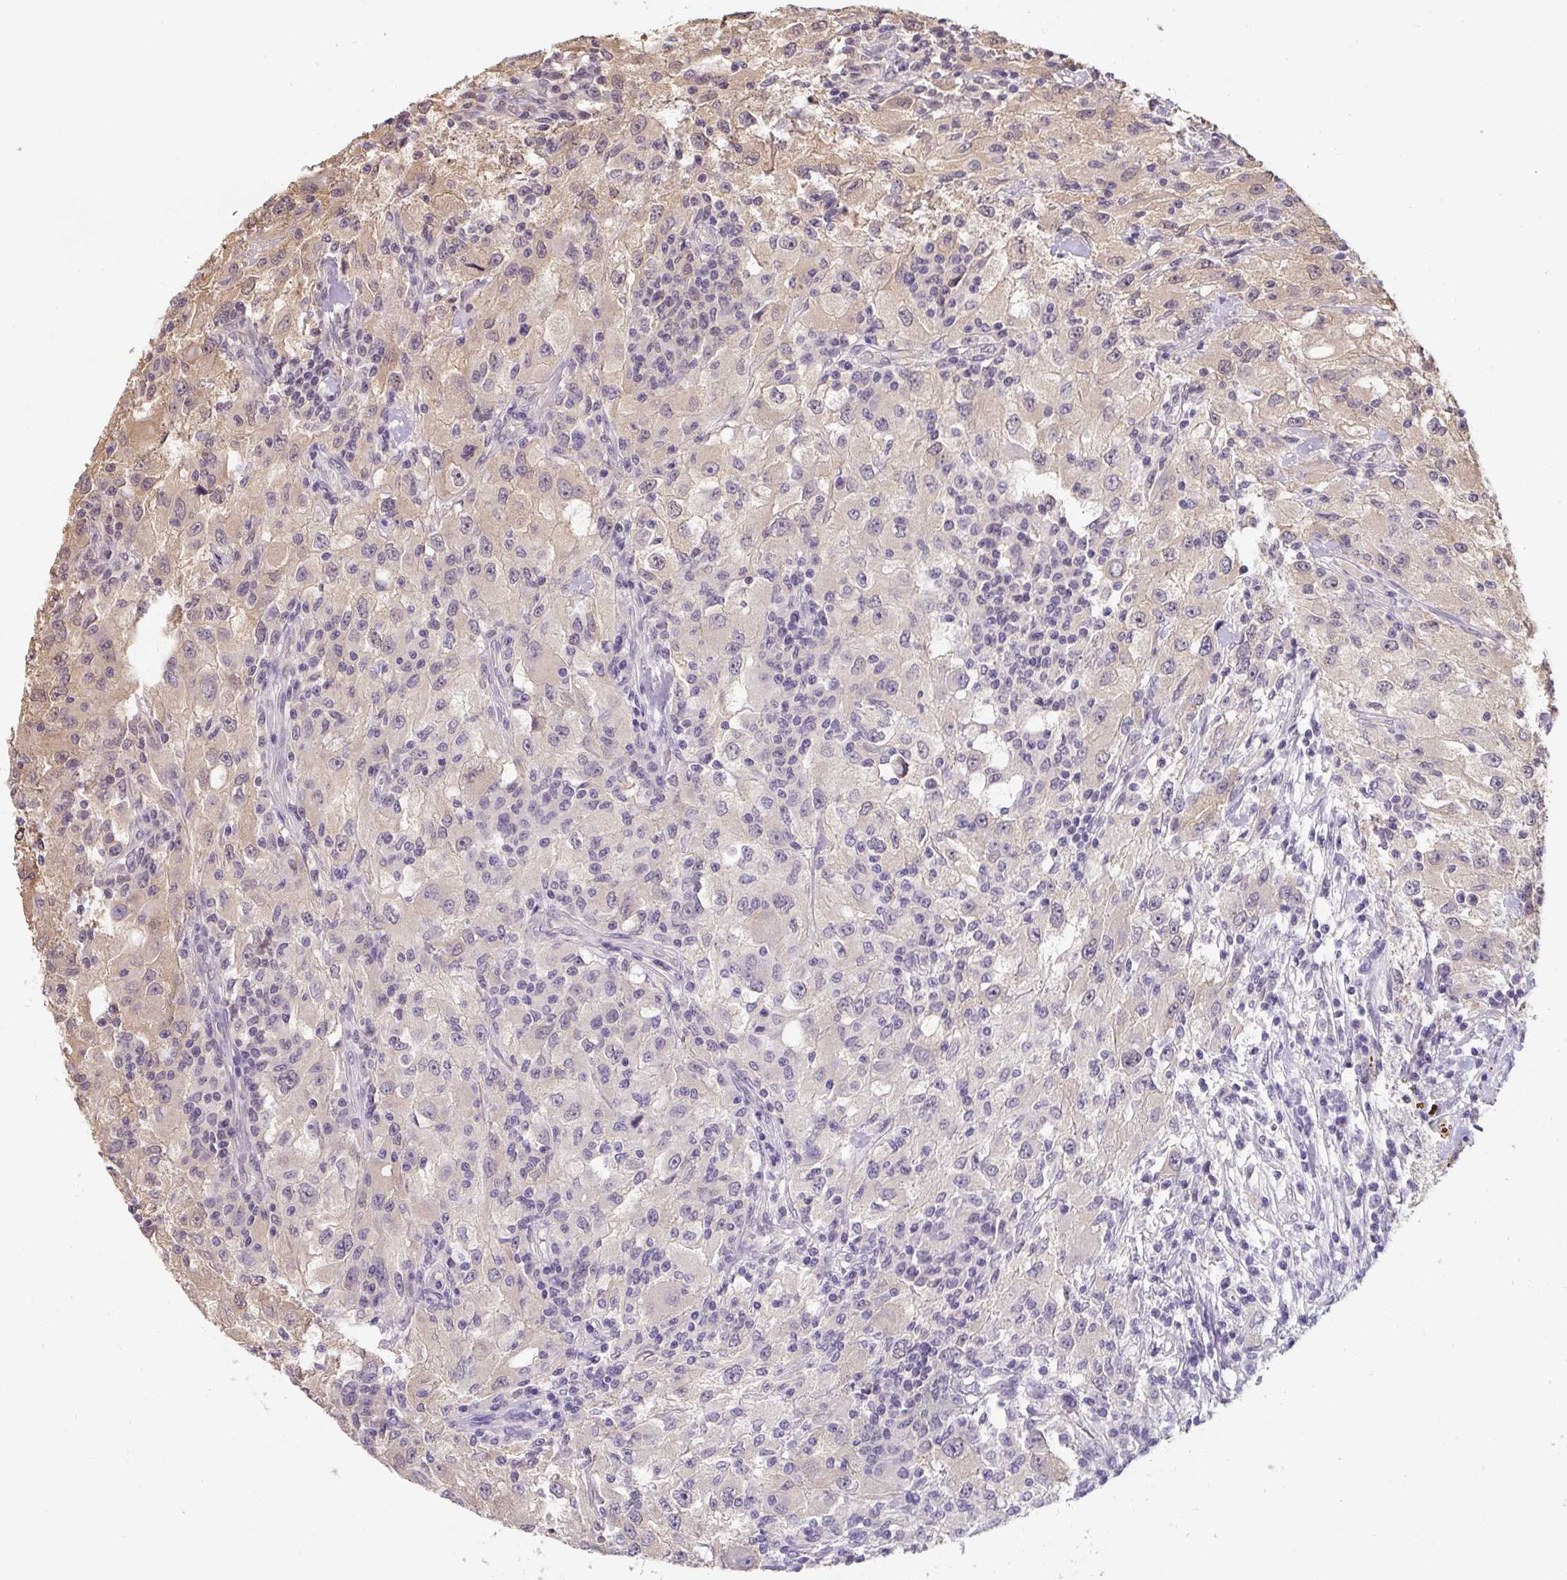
{"staining": {"intensity": "weak", "quantity": "<25%", "location": "cytoplasmic/membranous"}, "tissue": "renal cancer", "cell_type": "Tumor cells", "image_type": "cancer", "snomed": [{"axis": "morphology", "description": "Adenocarcinoma, NOS"}, {"axis": "topography", "description": "Kidney"}], "caption": "The IHC photomicrograph has no significant positivity in tumor cells of renal cancer (adenocarcinoma) tissue. Nuclei are stained in blue.", "gene": "ST13", "patient": {"sex": "female", "age": 67}}